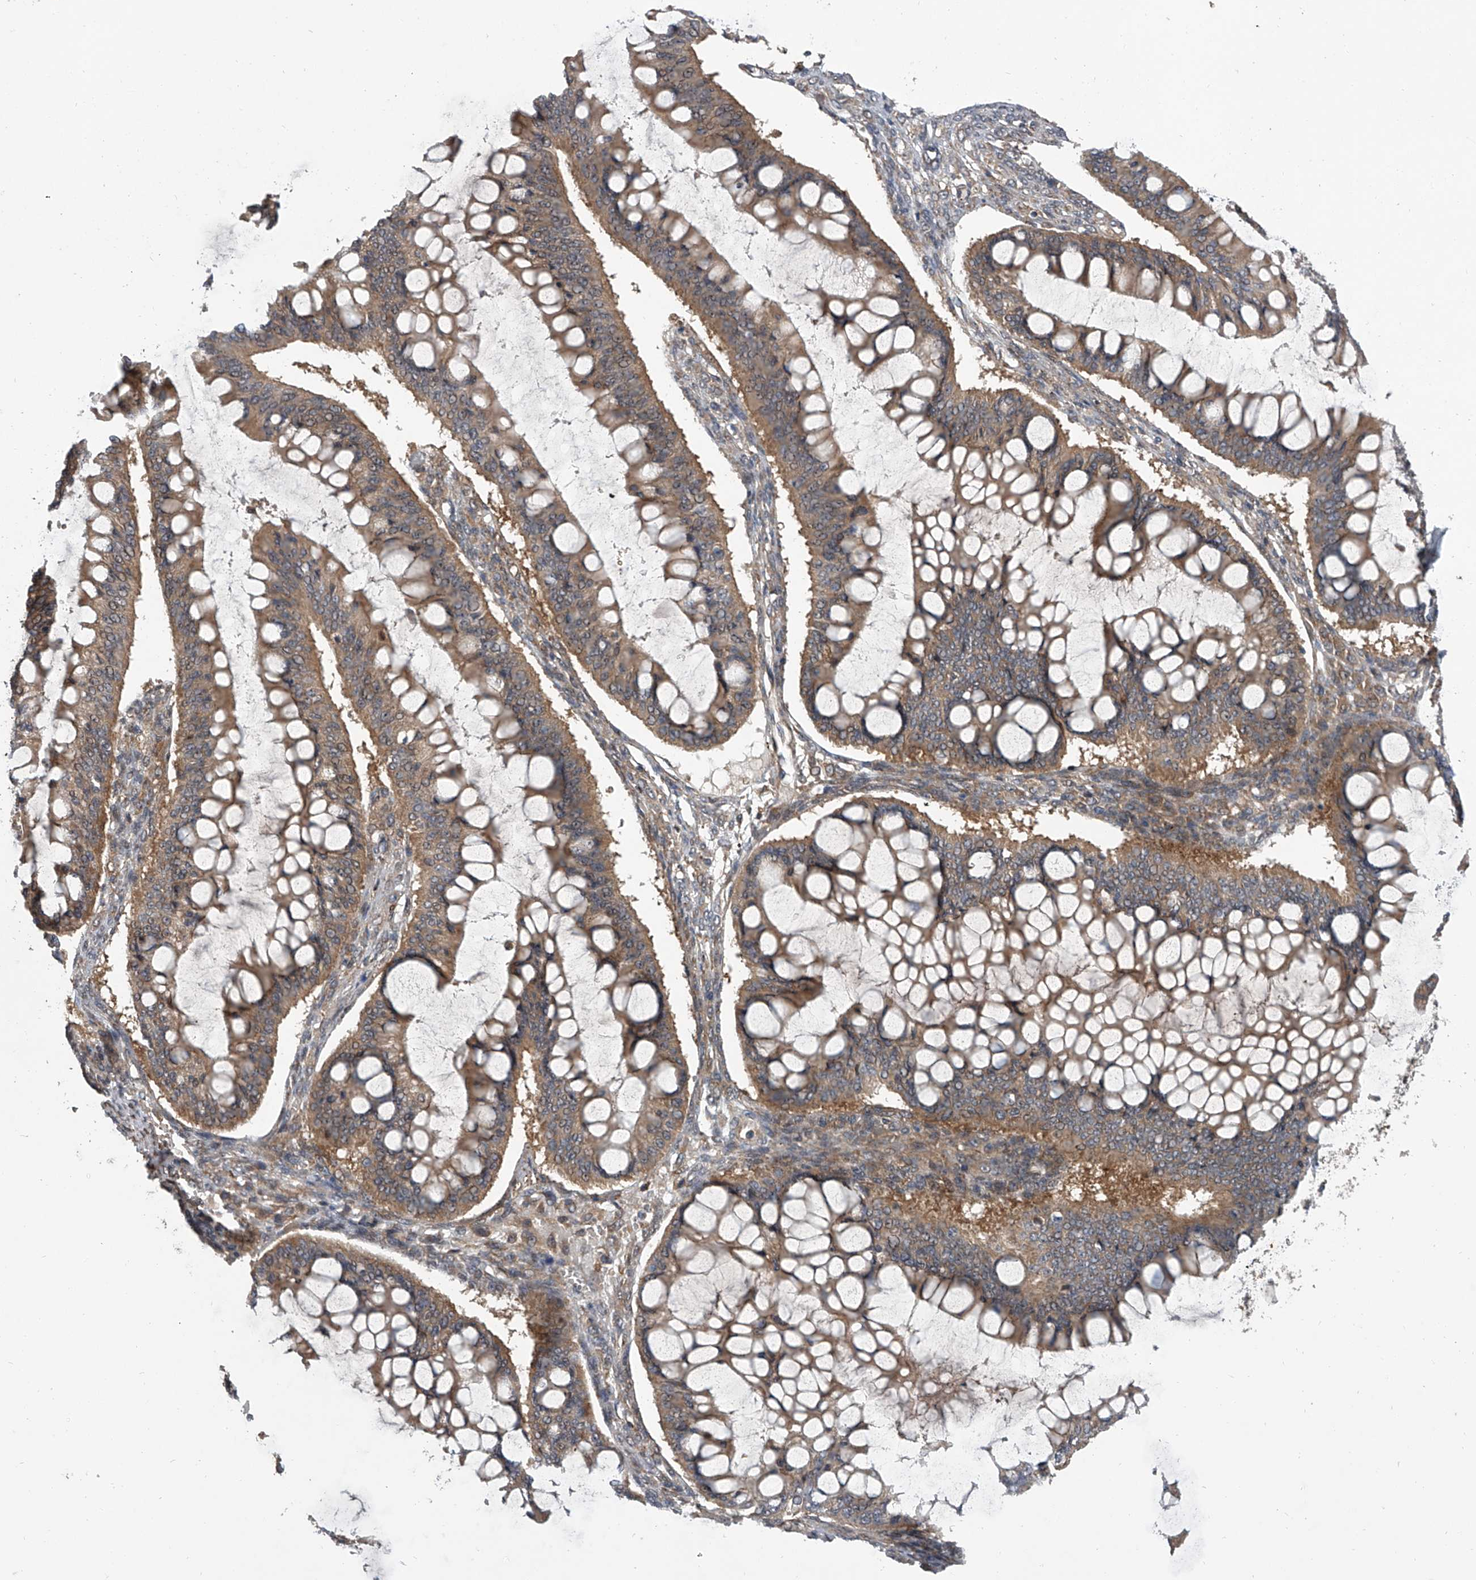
{"staining": {"intensity": "weak", "quantity": ">75%", "location": "cytoplasmic/membranous"}, "tissue": "ovarian cancer", "cell_type": "Tumor cells", "image_type": "cancer", "snomed": [{"axis": "morphology", "description": "Cystadenocarcinoma, mucinous, NOS"}, {"axis": "topography", "description": "Ovary"}], "caption": "This micrograph shows ovarian mucinous cystadenocarcinoma stained with immunohistochemistry (IHC) to label a protein in brown. The cytoplasmic/membranous of tumor cells show weak positivity for the protein. Nuclei are counter-stained blue.", "gene": "GEMIN8", "patient": {"sex": "female", "age": 73}}